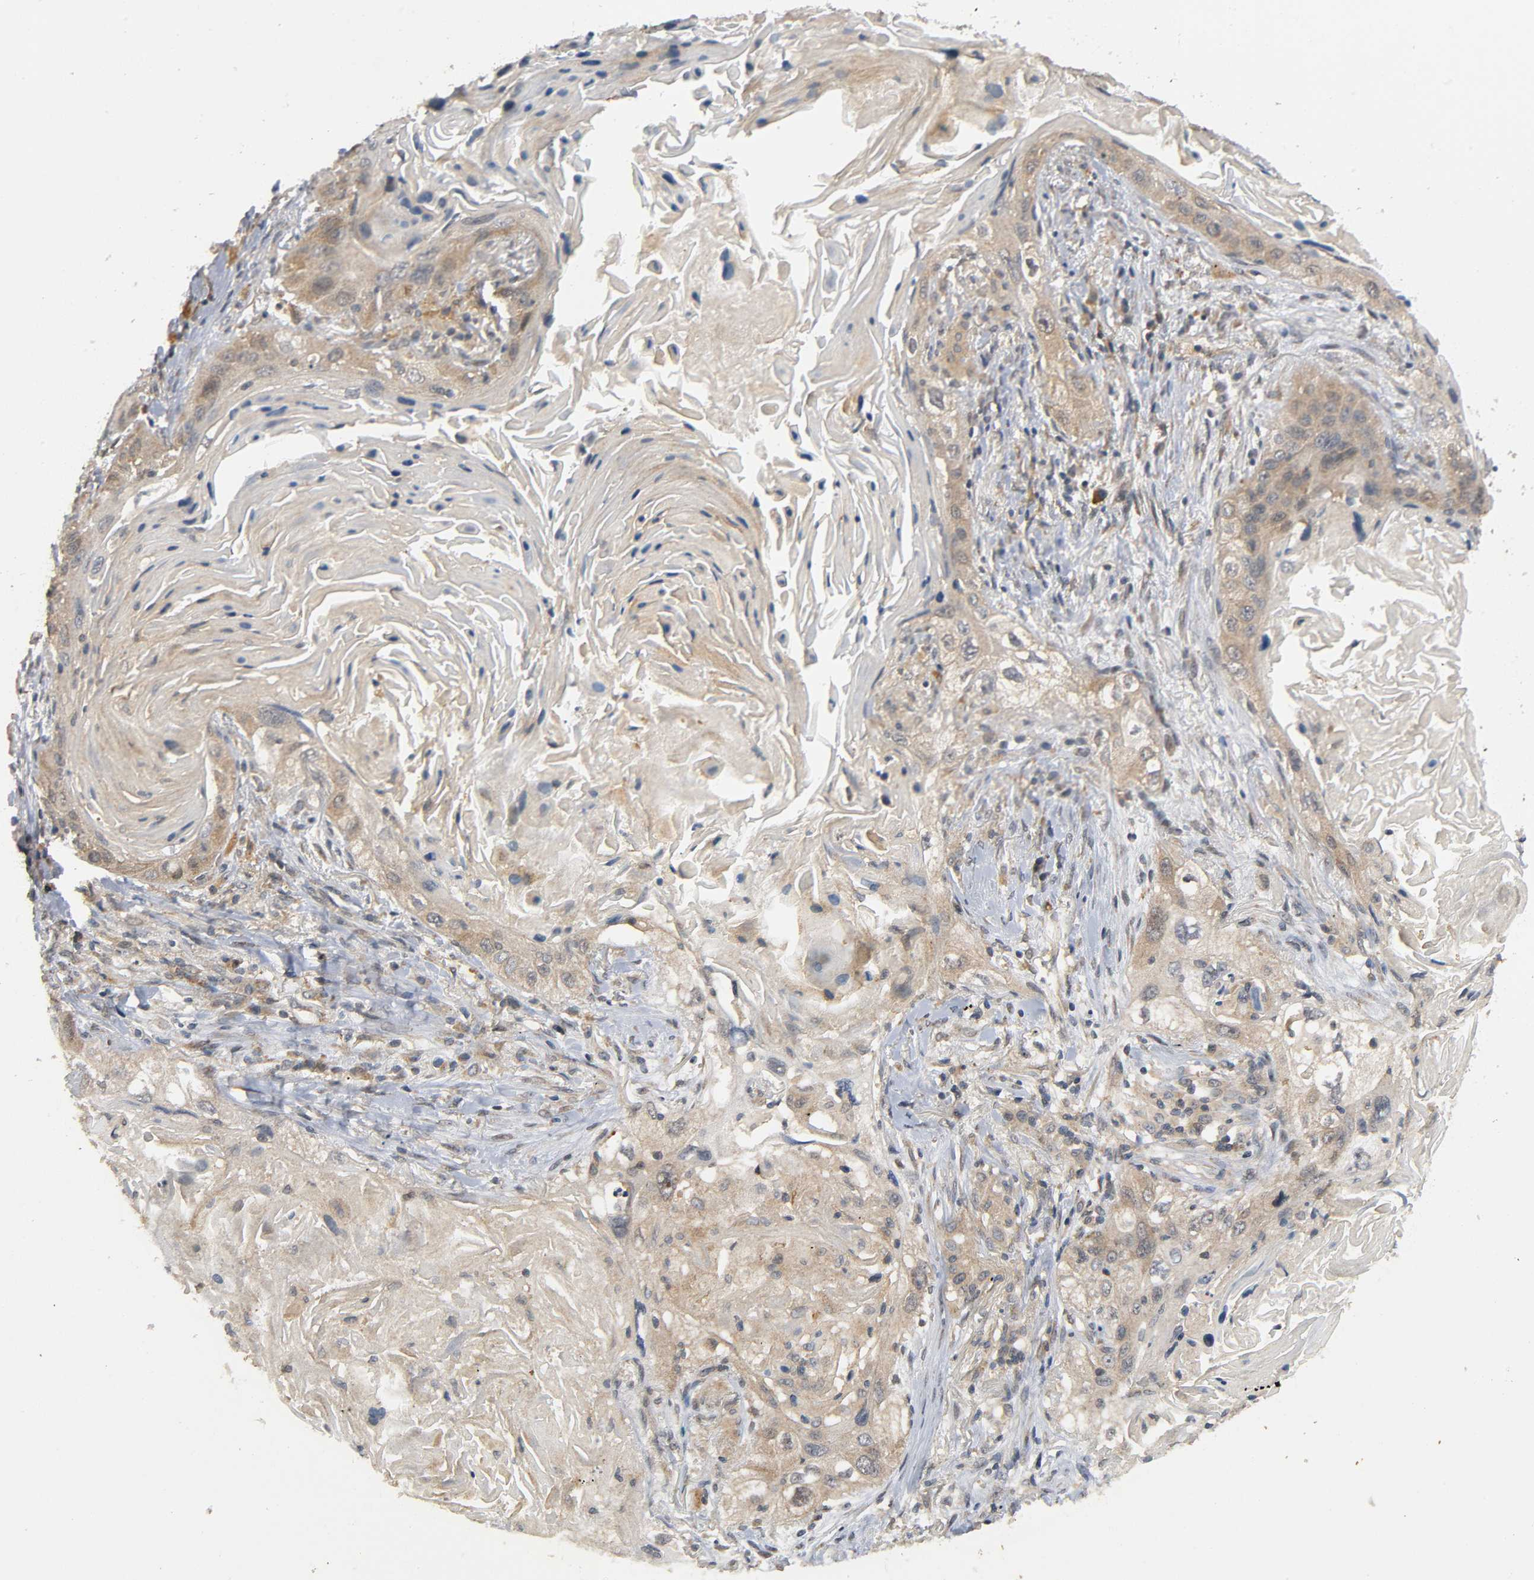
{"staining": {"intensity": "moderate", "quantity": ">75%", "location": "cytoplasmic/membranous"}, "tissue": "lung cancer", "cell_type": "Tumor cells", "image_type": "cancer", "snomed": [{"axis": "morphology", "description": "Squamous cell carcinoma, NOS"}, {"axis": "topography", "description": "Lung"}], "caption": "Immunohistochemical staining of lung cancer displays medium levels of moderate cytoplasmic/membranous staining in approximately >75% of tumor cells. (Brightfield microscopy of DAB IHC at high magnification).", "gene": "MAPK8", "patient": {"sex": "female", "age": 67}}